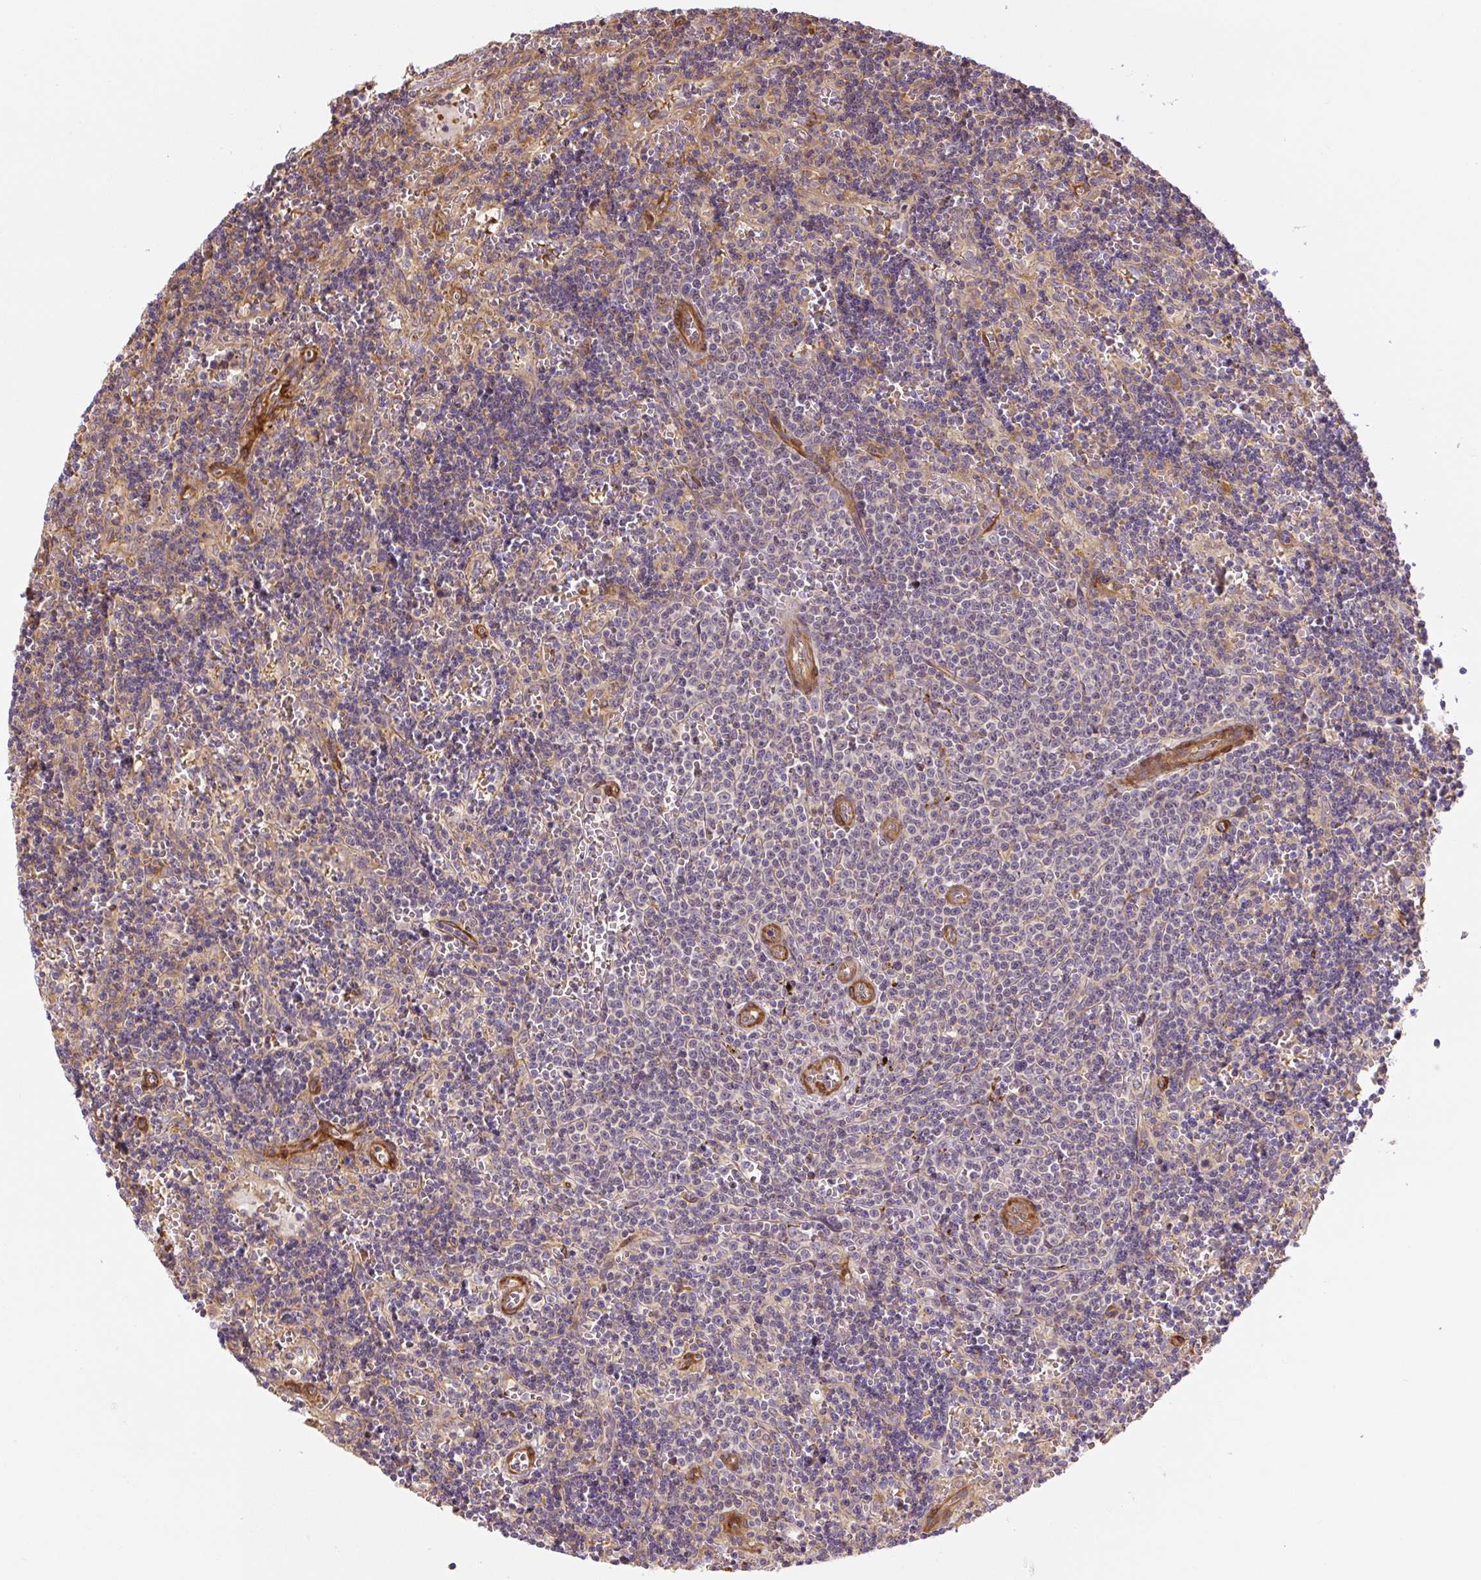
{"staining": {"intensity": "negative", "quantity": "none", "location": "none"}, "tissue": "lymphoma", "cell_type": "Tumor cells", "image_type": "cancer", "snomed": [{"axis": "morphology", "description": "Malignant lymphoma, non-Hodgkin's type, Low grade"}, {"axis": "topography", "description": "Spleen"}], "caption": "Immunohistochemical staining of low-grade malignant lymphoma, non-Hodgkin's type demonstrates no significant staining in tumor cells.", "gene": "RASA1", "patient": {"sex": "male", "age": 60}}